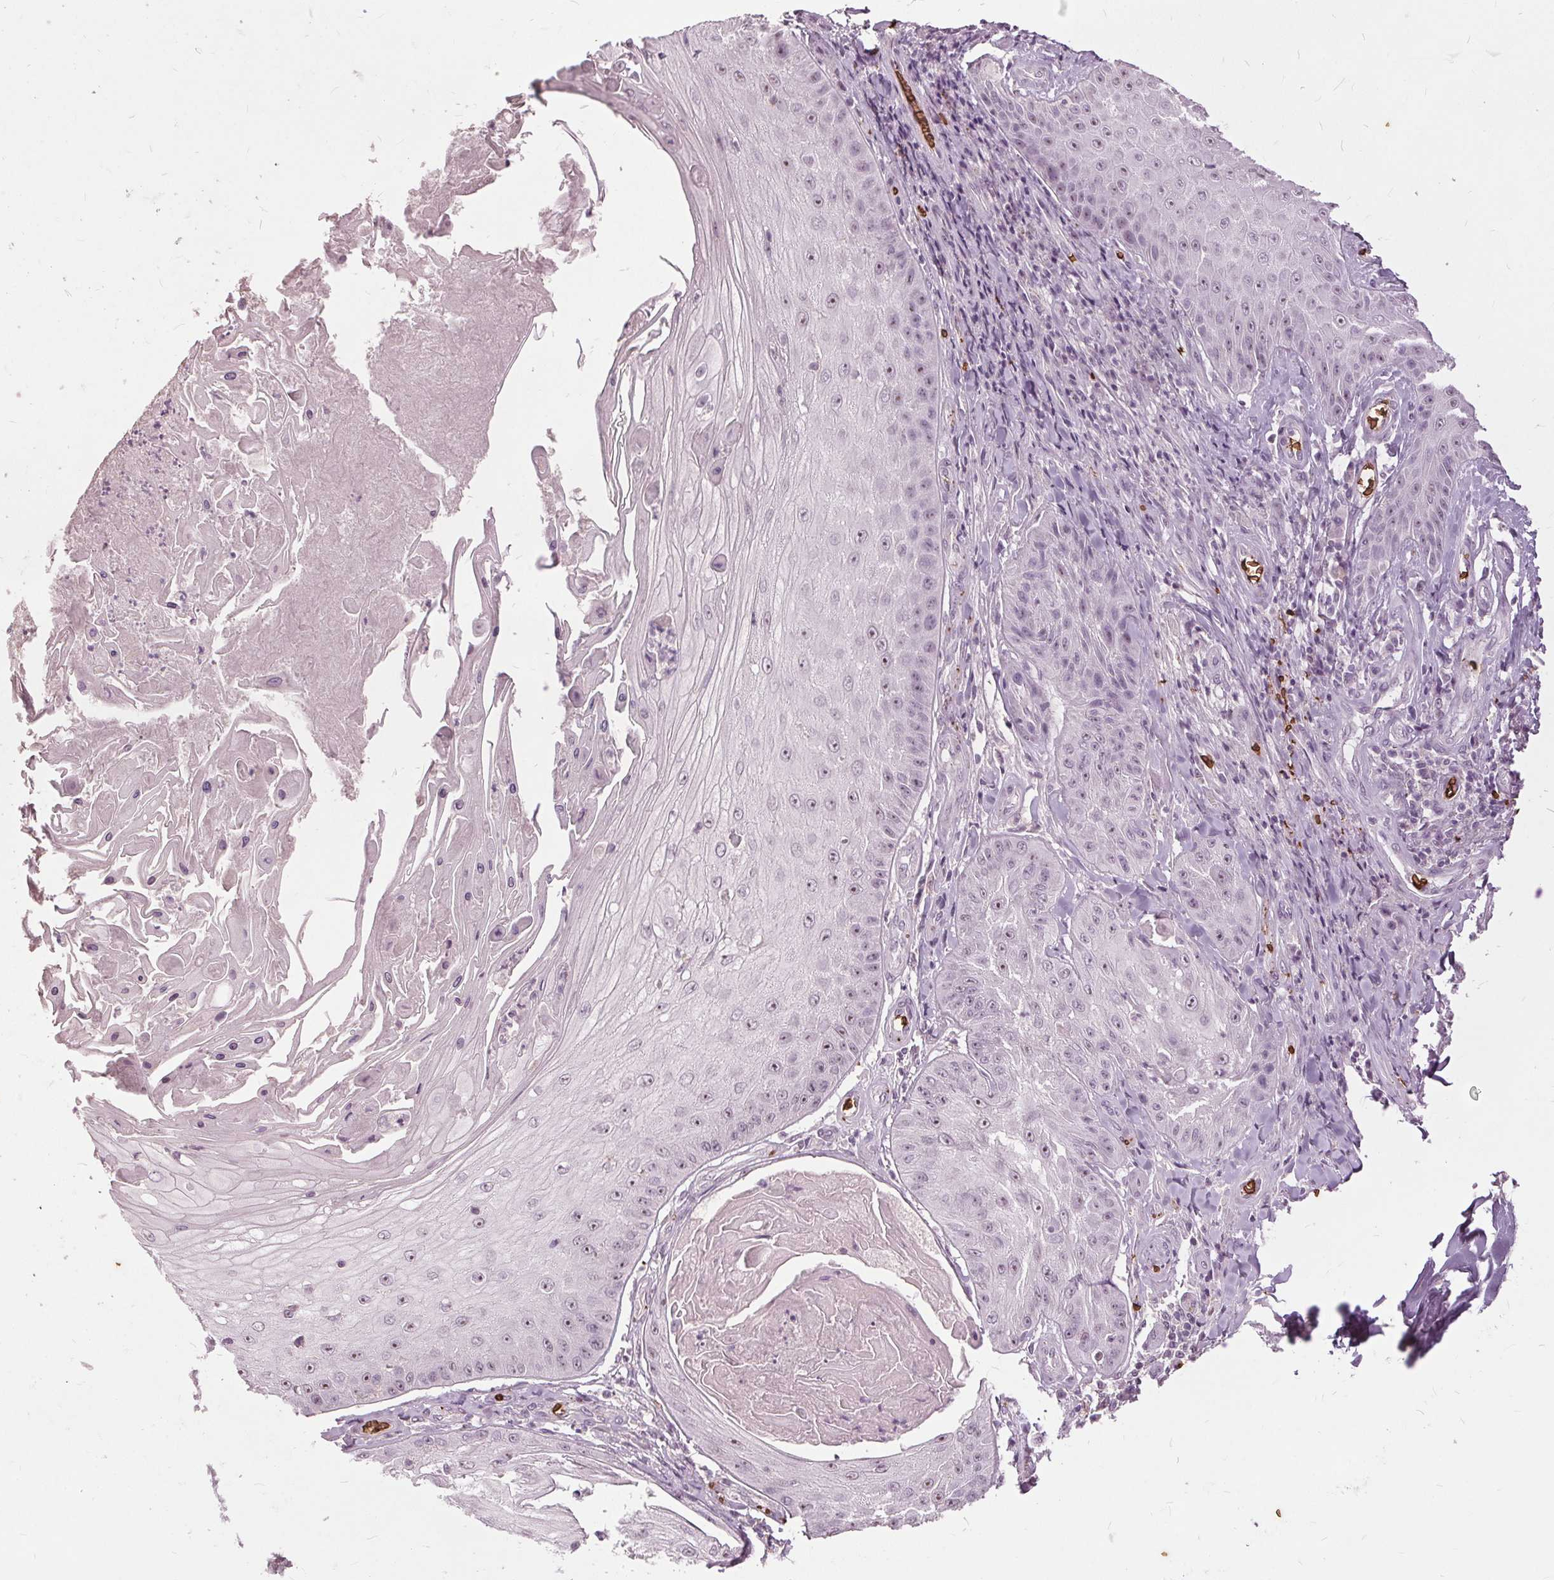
{"staining": {"intensity": "moderate", "quantity": "<25%", "location": "nuclear"}, "tissue": "skin cancer", "cell_type": "Tumor cells", "image_type": "cancer", "snomed": [{"axis": "morphology", "description": "Squamous cell carcinoma, NOS"}, {"axis": "topography", "description": "Skin"}], "caption": "Skin squamous cell carcinoma tissue reveals moderate nuclear positivity in about <25% of tumor cells, visualized by immunohistochemistry.", "gene": "SLC4A1", "patient": {"sex": "male", "age": 70}}